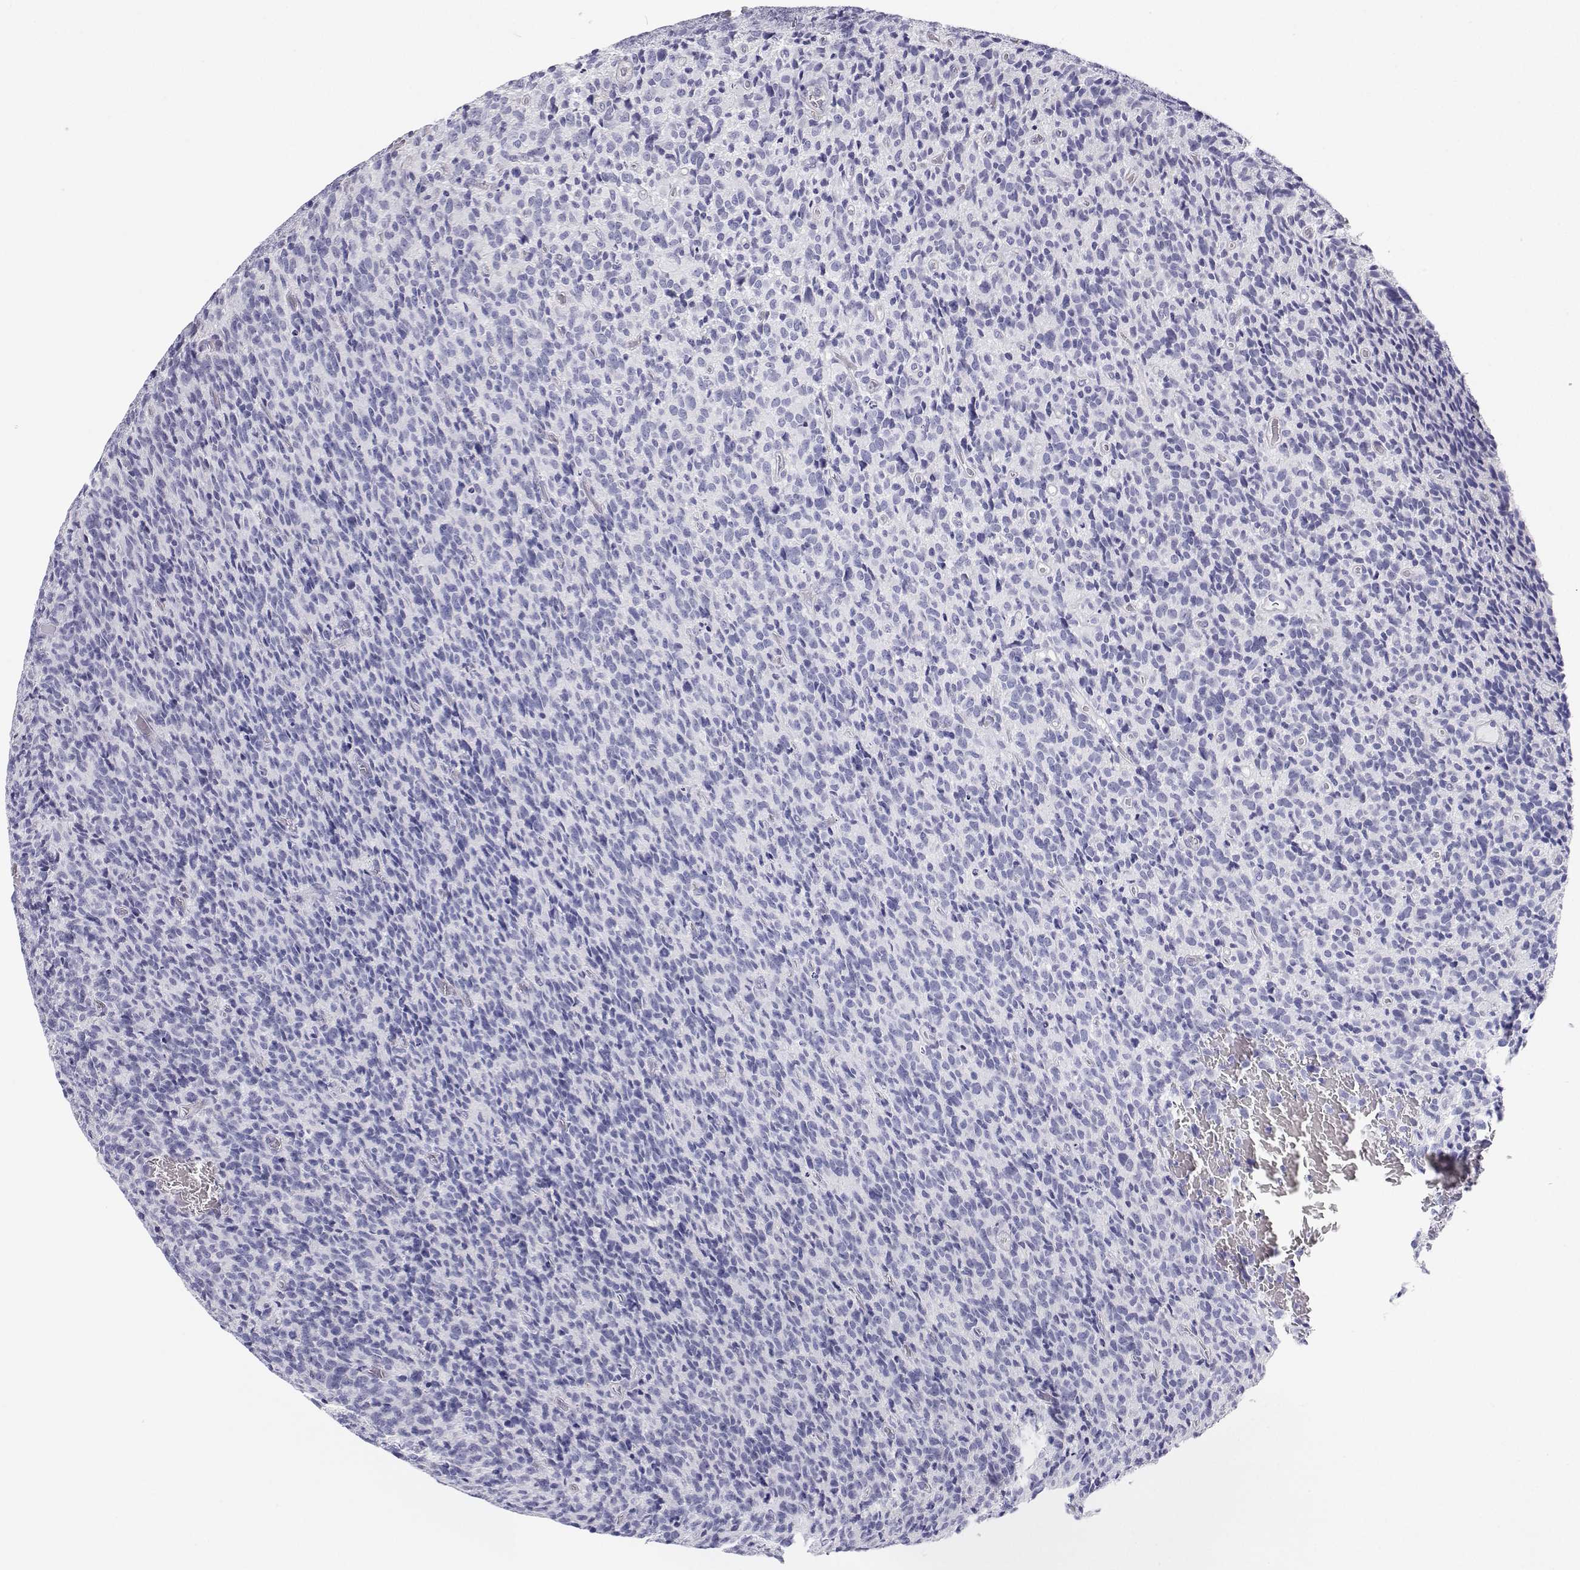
{"staining": {"intensity": "negative", "quantity": "none", "location": "none"}, "tissue": "glioma", "cell_type": "Tumor cells", "image_type": "cancer", "snomed": [{"axis": "morphology", "description": "Glioma, malignant, High grade"}, {"axis": "topography", "description": "Brain"}], "caption": "Immunohistochemical staining of malignant glioma (high-grade) shows no significant expression in tumor cells.", "gene": "BHMT", "patient": {"sex": "male", "age": 76}}